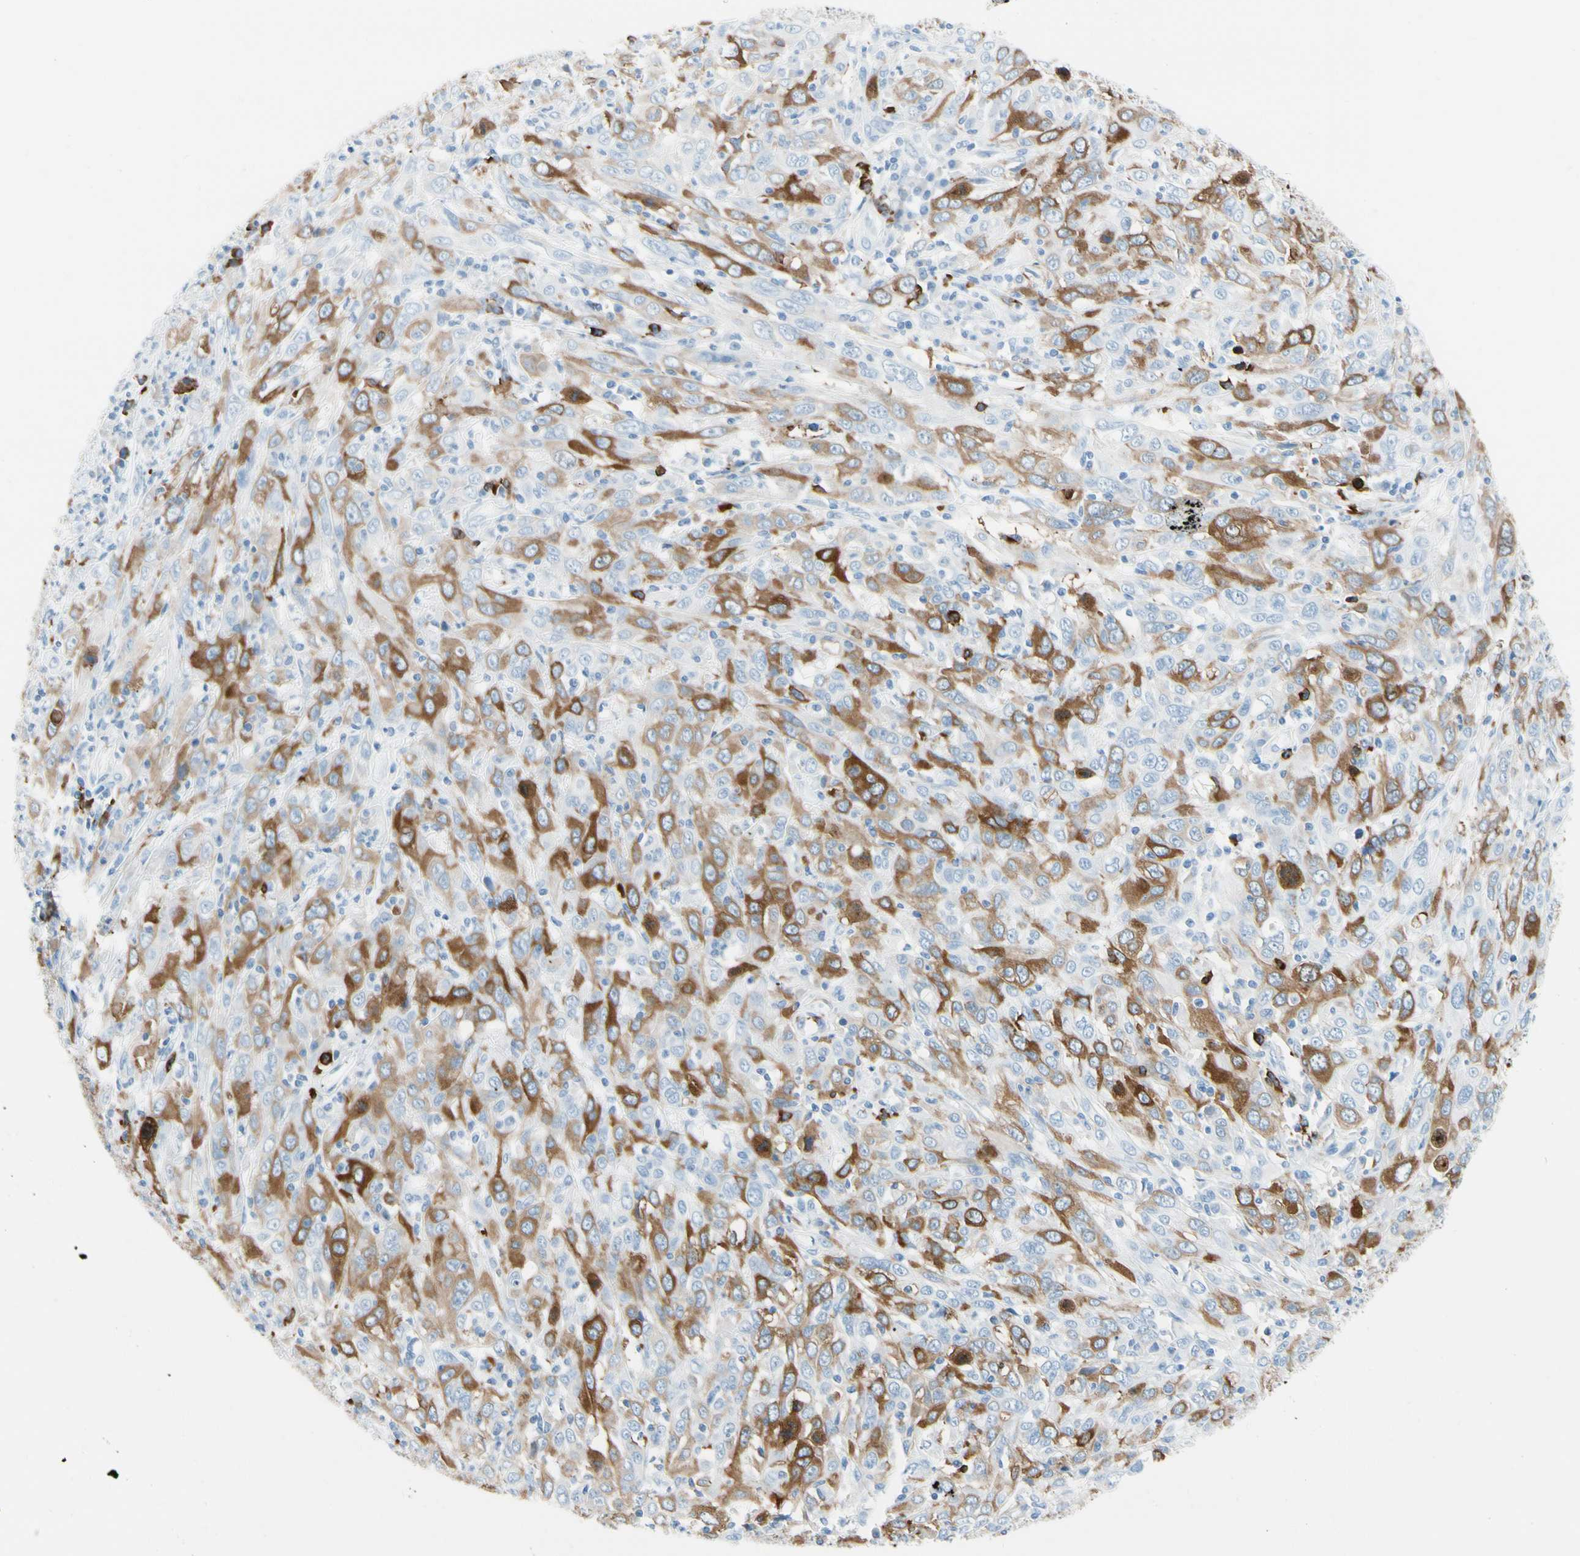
{"staining": {"intensity": "moderate", "quantity": "25%-75%", "location": "cytoplasmic/membranous"}, "tissue": "cervical cancer", "cell_type": "Tumor cells", "image_type": "cancer", "snomed": [{"axis": "morphology", "description": "Squamous cell carcinoma, NOS"}, {"axis": "topography", "description": "Cervix"}], "caption": "IHC (DAB (3,3'-diaminobenzidine)) staining of human cervical cancer (squamous cell carcinoma) displays moderate cytoplasmic/membranous protein positivity in about 25%-75% of tumor cells.", "gene": "TACC3", "patient": {"sex": "female", "age": 46}}